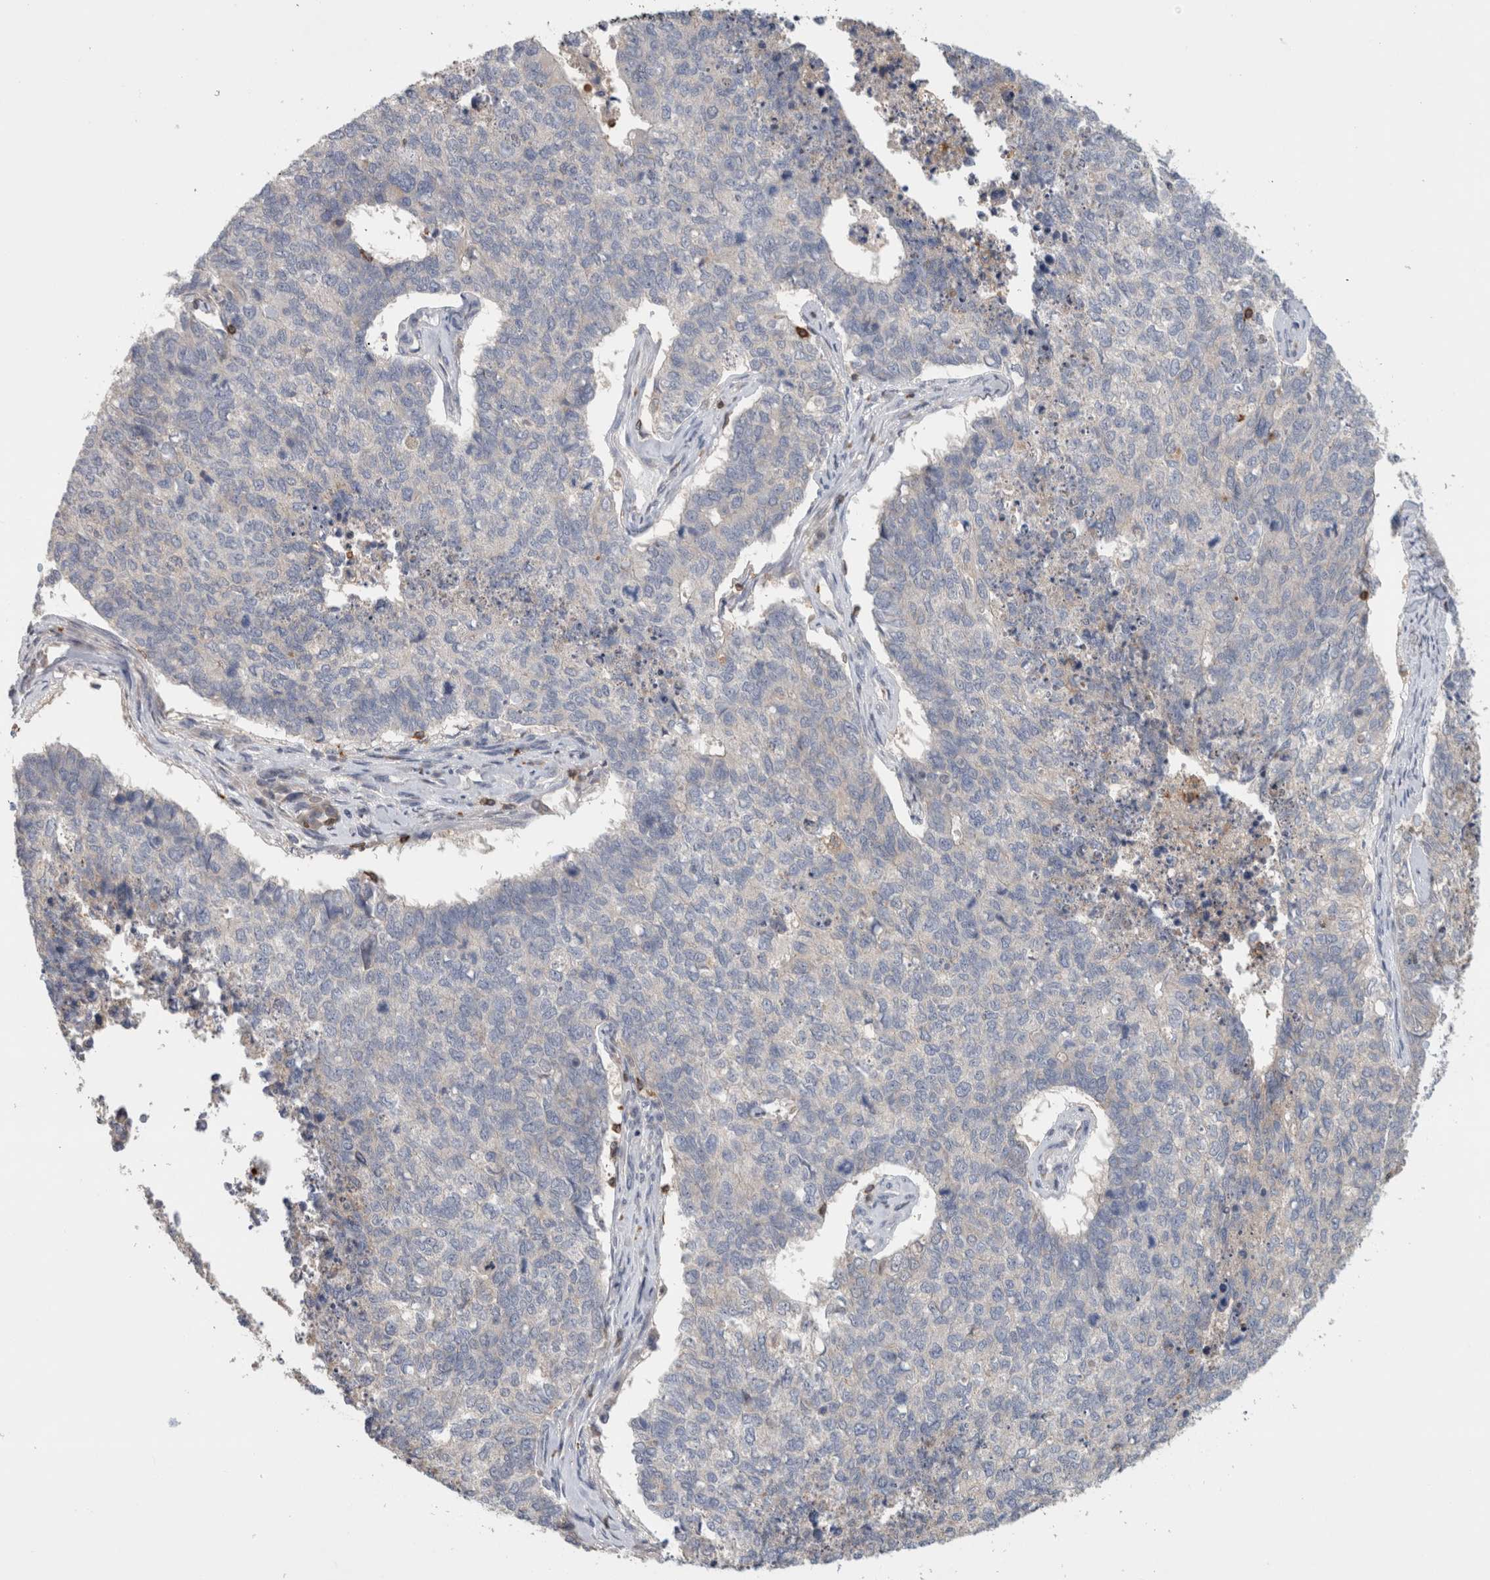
{"staining": {"intensity": "negative", "quantity": "none", "location": "none"}, "tissue": "cervical cancer", "cell_type": "Tumor cells", "image_type": "cancer", "snomed": [{"axis": "morphology", "description": "Squamous cell carcinoma, NOS"}, {"axis": "topography", "description": "Cervix"}], "caption": "Immunohistochemical staining of human cervical cancer (squamous cell carcinoma) exhibits no significant positivity in tumor cells.", "gene": "GFRA2", "patient": {"sex": "female", "age": 63}}